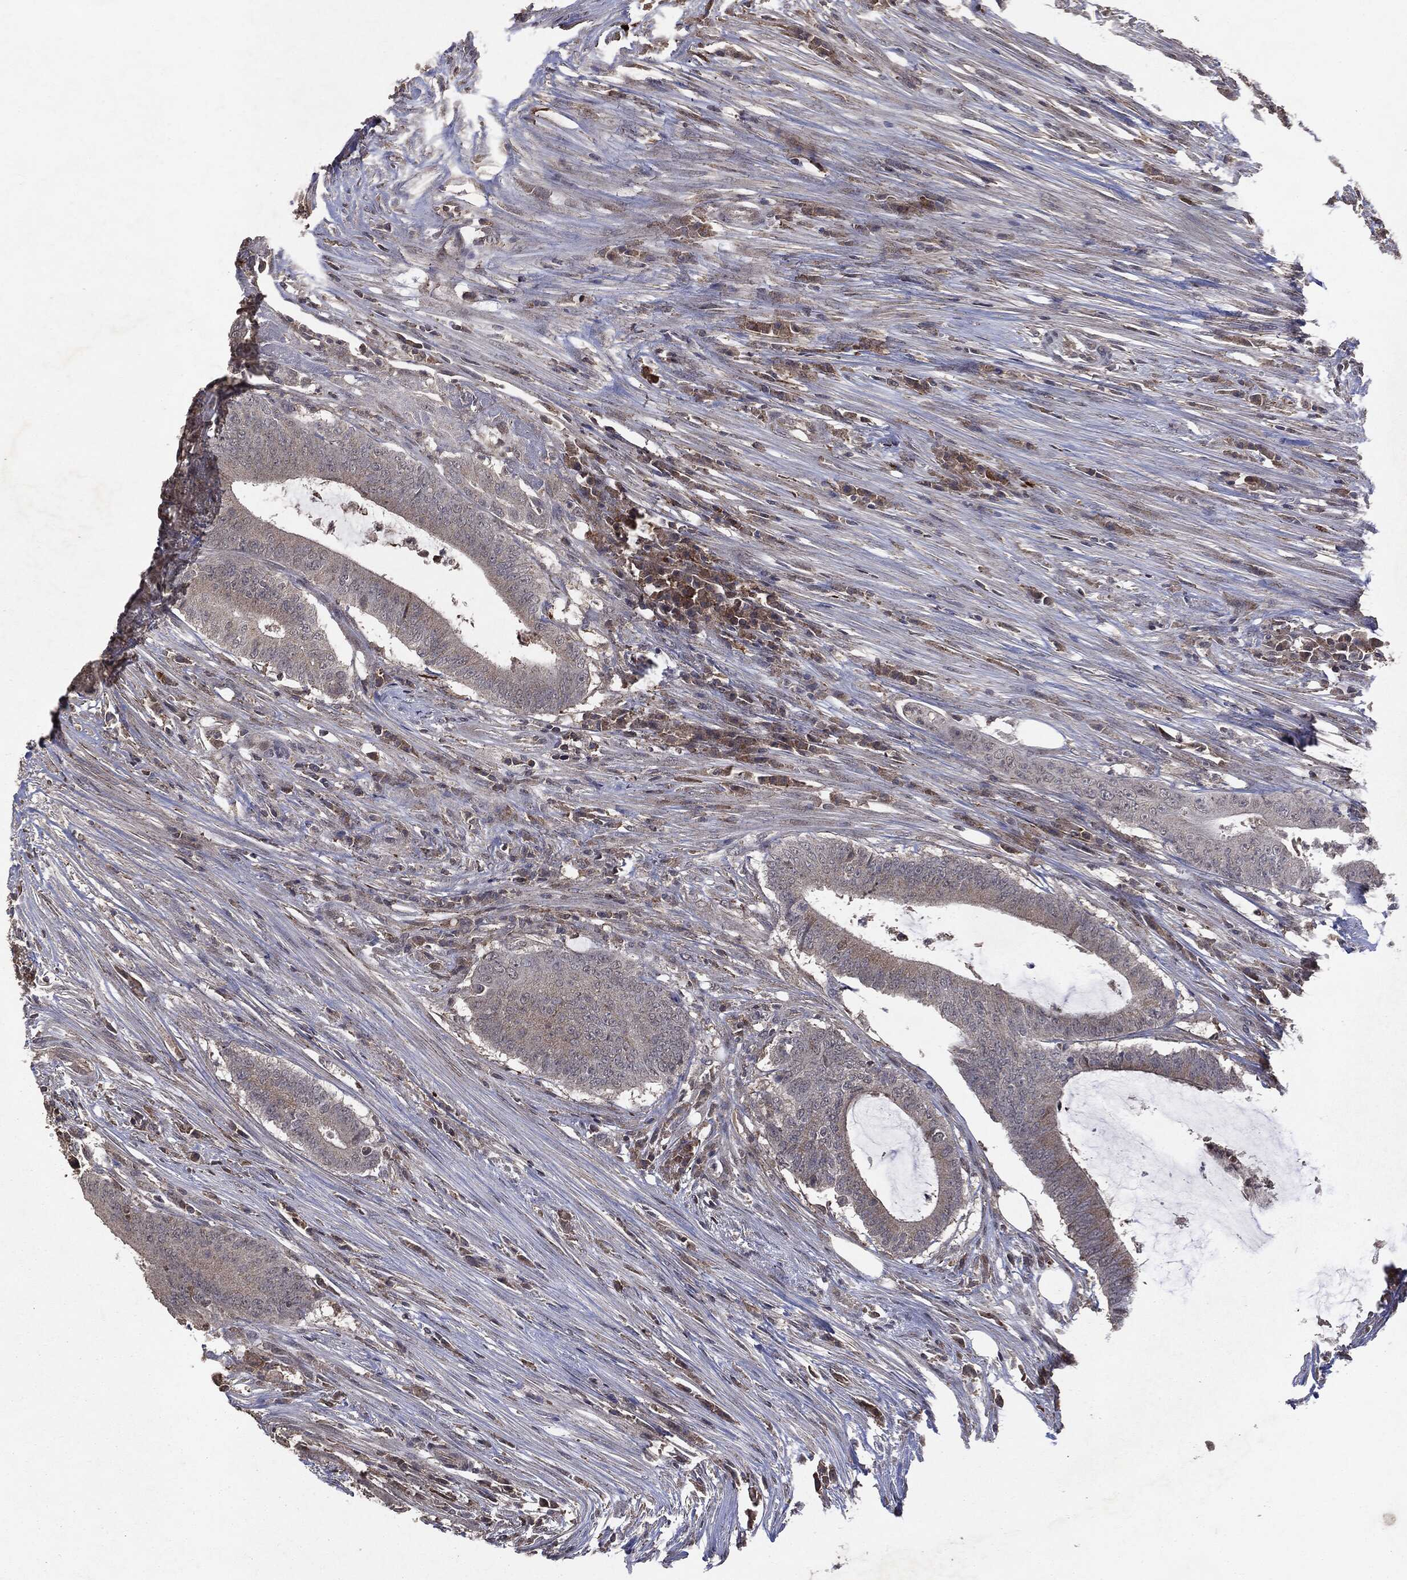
{"staining": {"intensity": "negative", "quantity": "none", "location": "none"}, "tissue": "colorectal cancer", "cell_type": "Tumor cells", "image_type": "cancer", "snomed": [{"axis": "morphology", "description": "Adenocarcinoma, NOS"}, {"axis": "topography", "description": "Colon"}], "caption": "Human adenocarcinoma (colorectal) stained for a protein using immunohistochemistry (IHC) displays no expression in tumor cells.", "gene": "PTEN", "patient": {"sex": "female", "age": 43}}